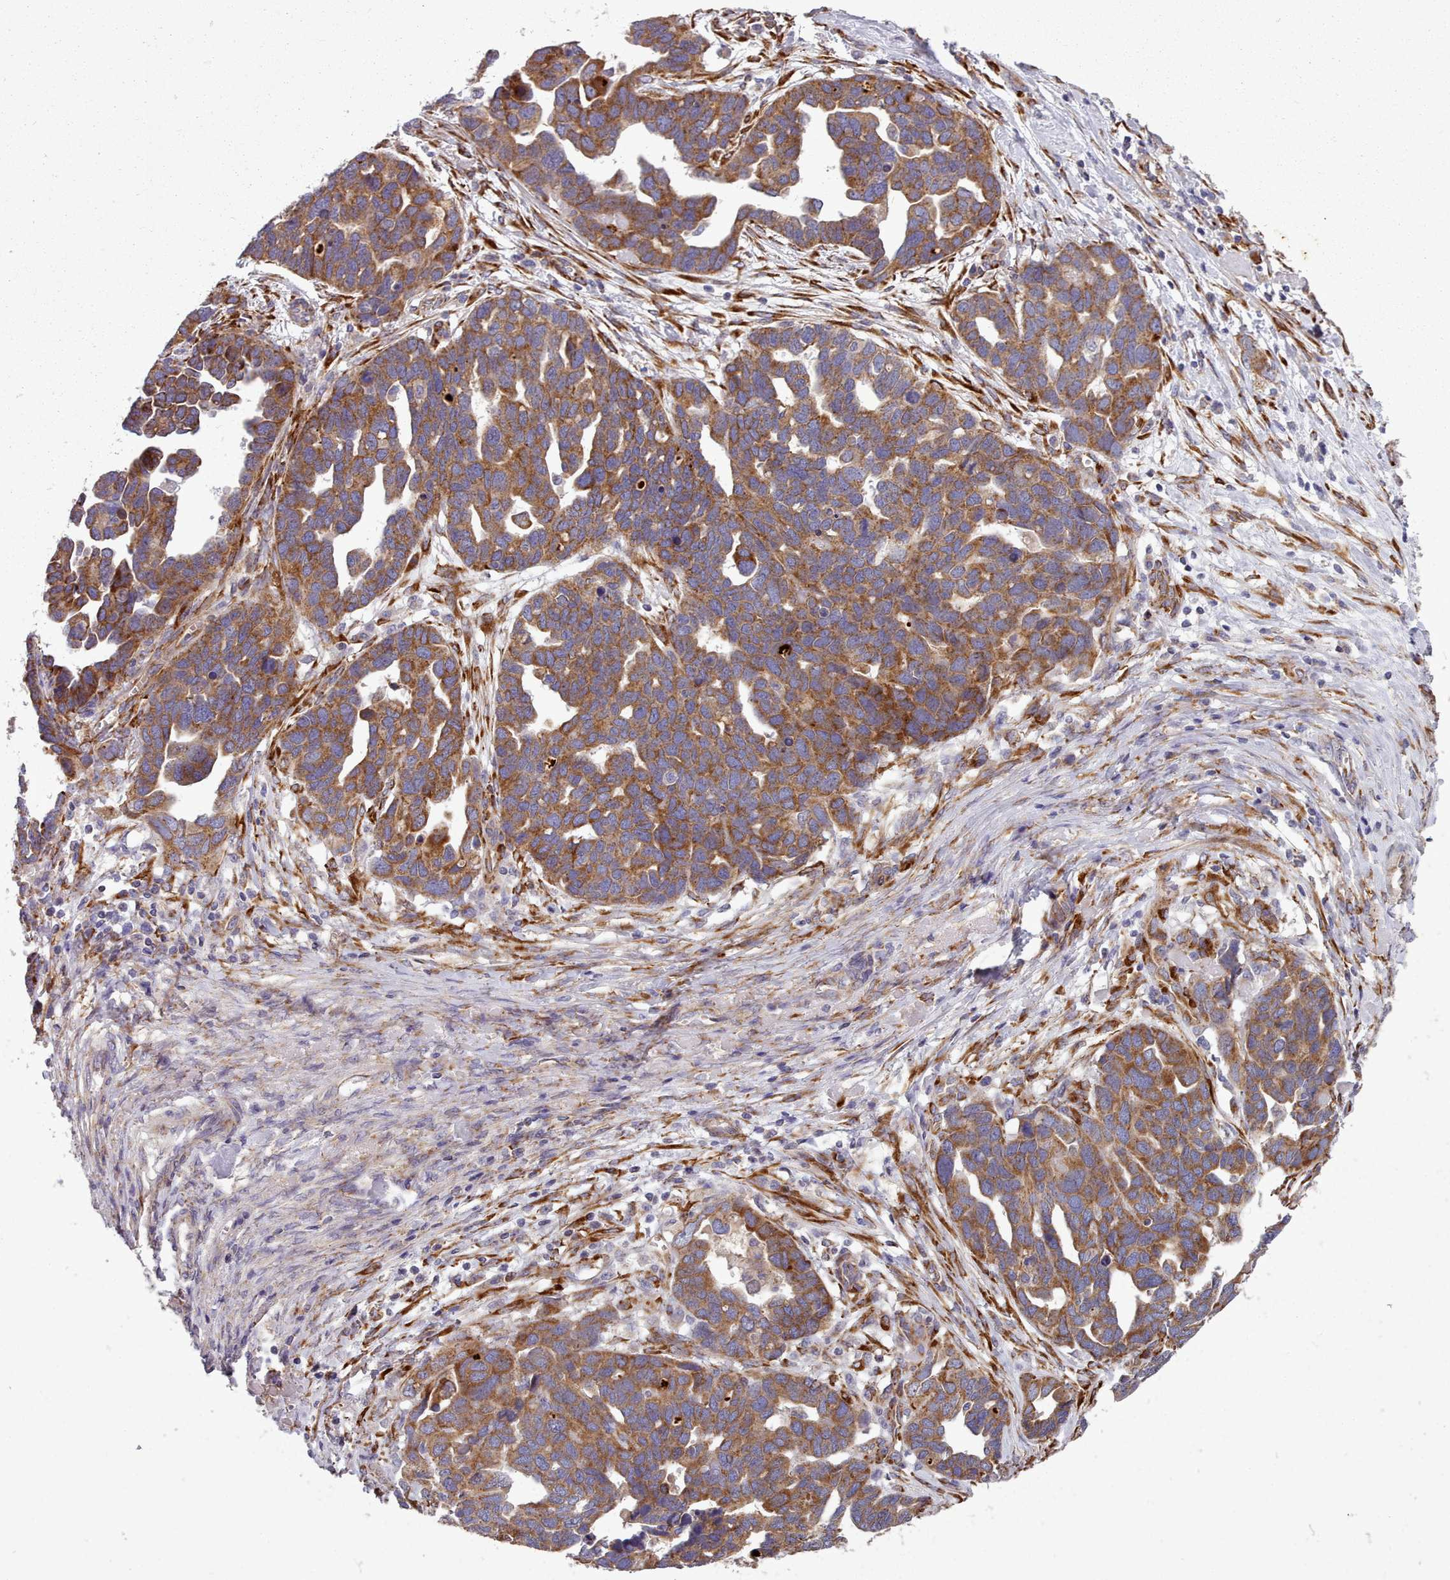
{"staining": {"intensity": "moderate", "quantity": ">75%", "location": "cytoplasmic/membranous"}, "tissue": "ovarian cancer", "cell_type": "Tumor cells", "image_type": "cancer", "snomed": [{"axis": "morphology", "description": "Cystadenocarcinoma, serous, NOS"}, {"axis": "topography", "description": "Ovary"}], "caption": "Immunohistochemical staining of ovarian serous cystadenocarcinoma reveals medium levels of moderate cytoplasmic/membranous expression in approximately >75% of tumor cells.", "gene": "FKBP10", "patient": {"sex": "female", "age": 54}}